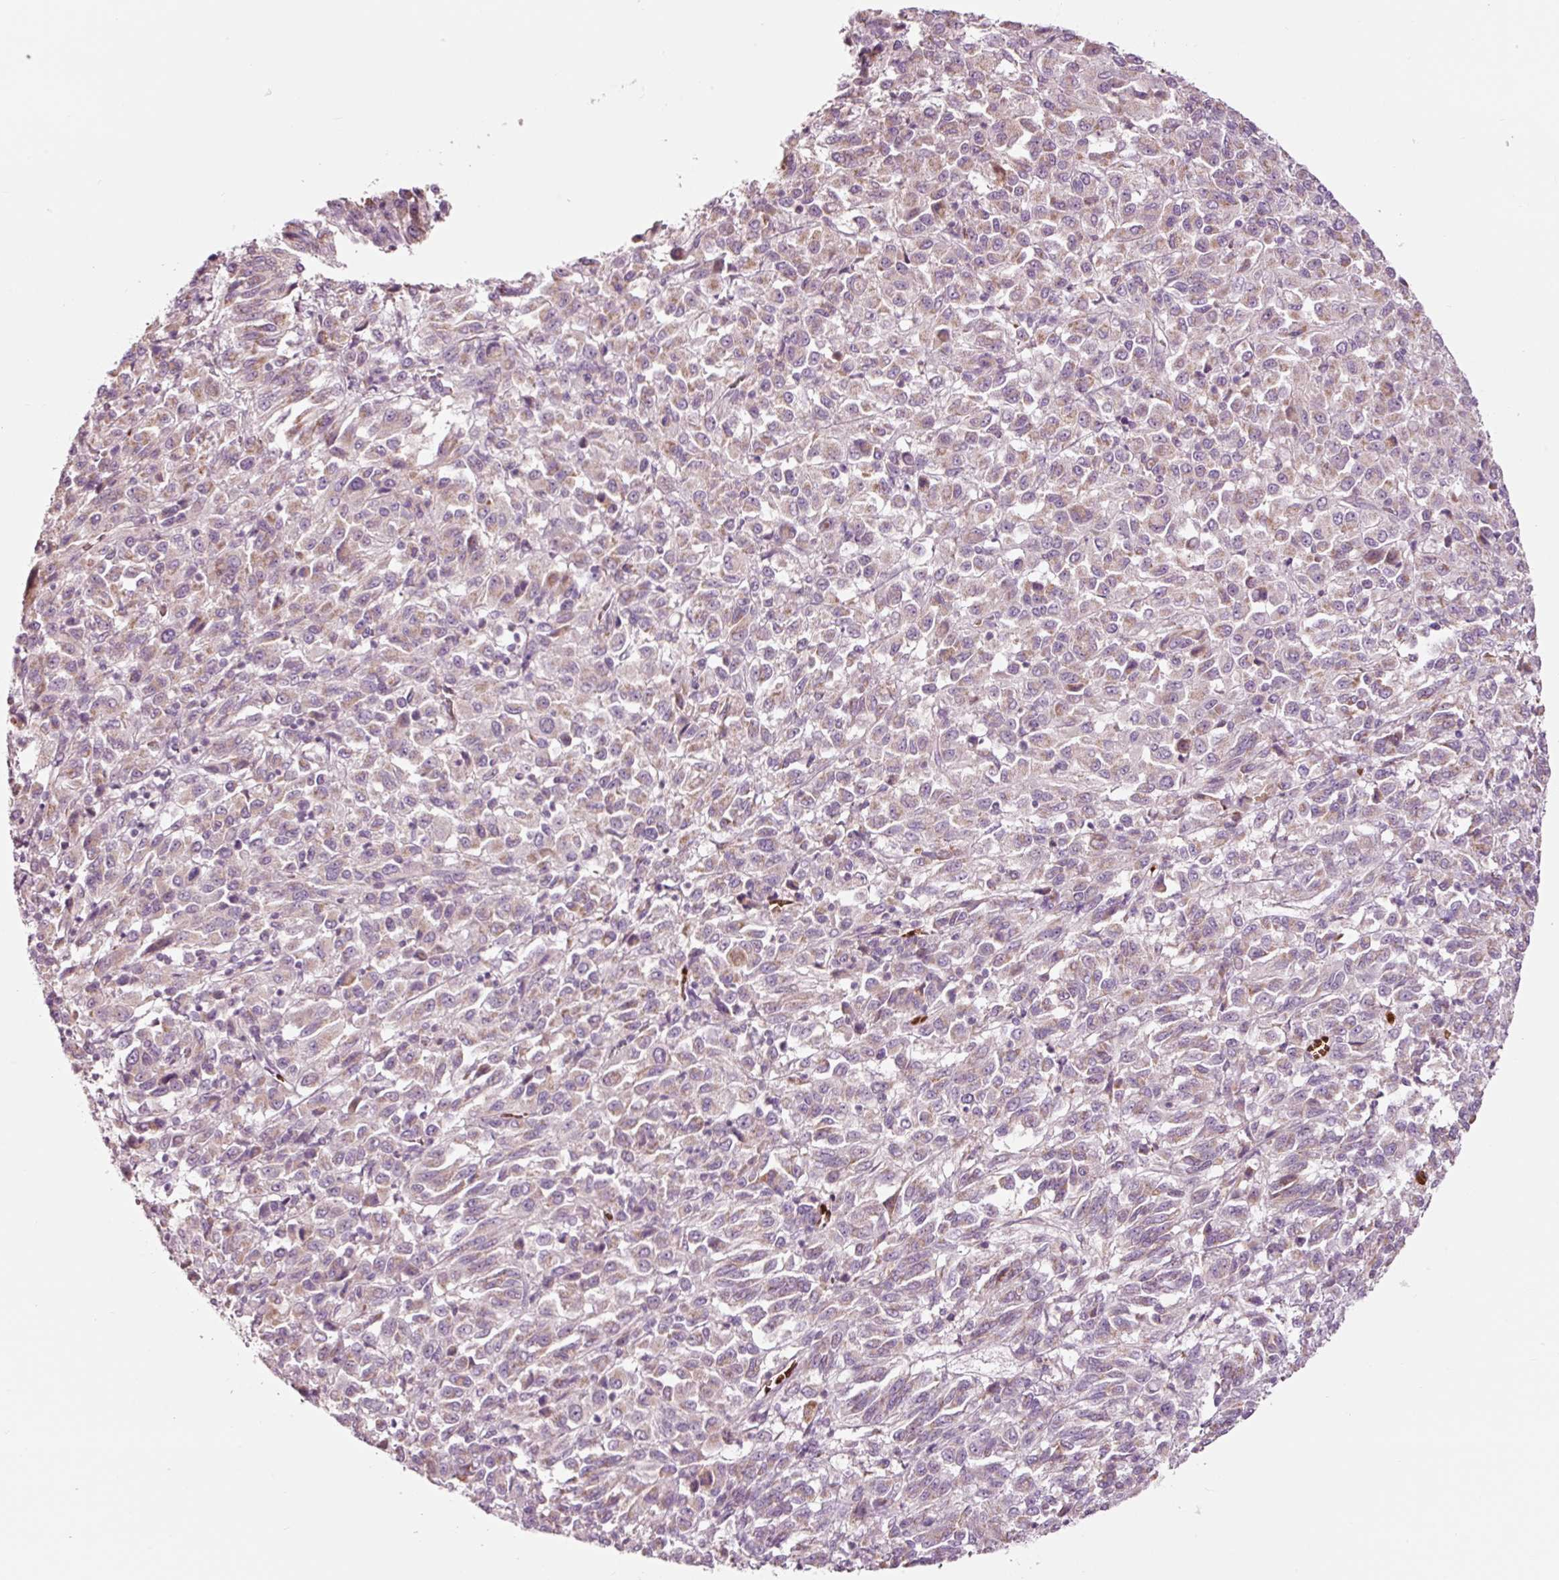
{"staining": {"intensity": "weak", "quantity": ">75%", "location": "cytoplasmic/membranous"}, "tissue": "melanoma", "cell_type": "Tumor cells", "image_type": "cancer", "snomed": [{"axis": "morphology", "description": "Malignant melanoma, Metastatic site"}, {"axis": "topography", "description": "Lung"}], "caption": "Brown immunohistochemical staining in malignant melanoma (metastatic site) shows weak cytoplasmic/membranous positivity in approximately >75% of tumor cells.", "gene": "LDHAL6B", "patient": {"sex": "male", "age": 64}}